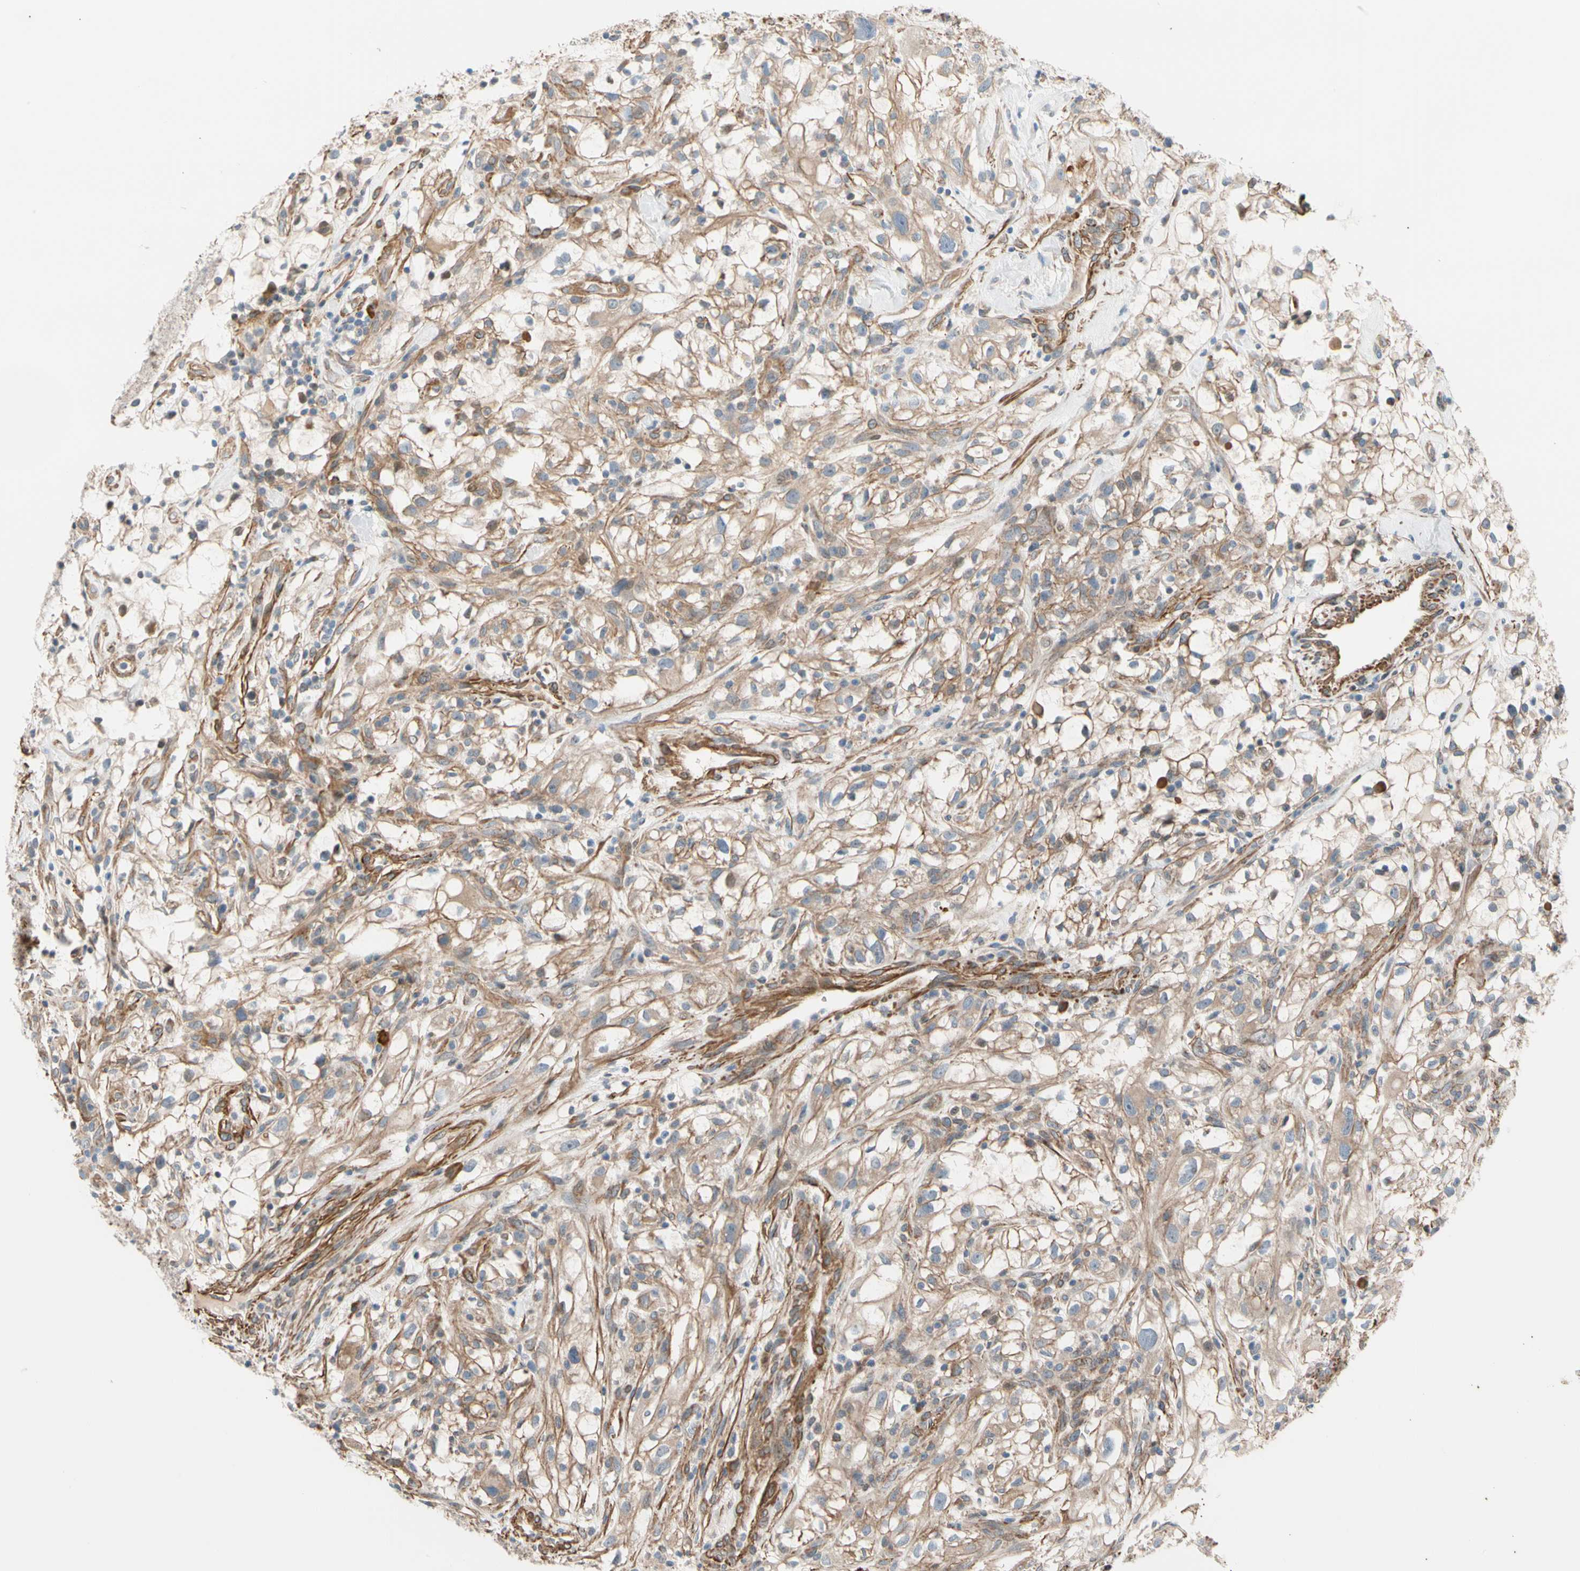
{"staining": {"intensity": "weak", "quantity": ">75%", "location": "cytoplasmic/membranous"}, "tissue": "renal cancer", "cell_type": "Tumor cells", "image_type": "cancer", "snomed": [{"axis": "morphology", "description": "Adenocarcinoma, NOS"}, {"axis": "topography", "description": "Kidney"}], "caption": "The photomicrograph demonstrates a brown stain indicating the presence of a protein in the cytoplasmic/membranous of tumor cells in renal cancer.", "gene": "LIMK2", "patient": {"sex": "female", "age": 60}}